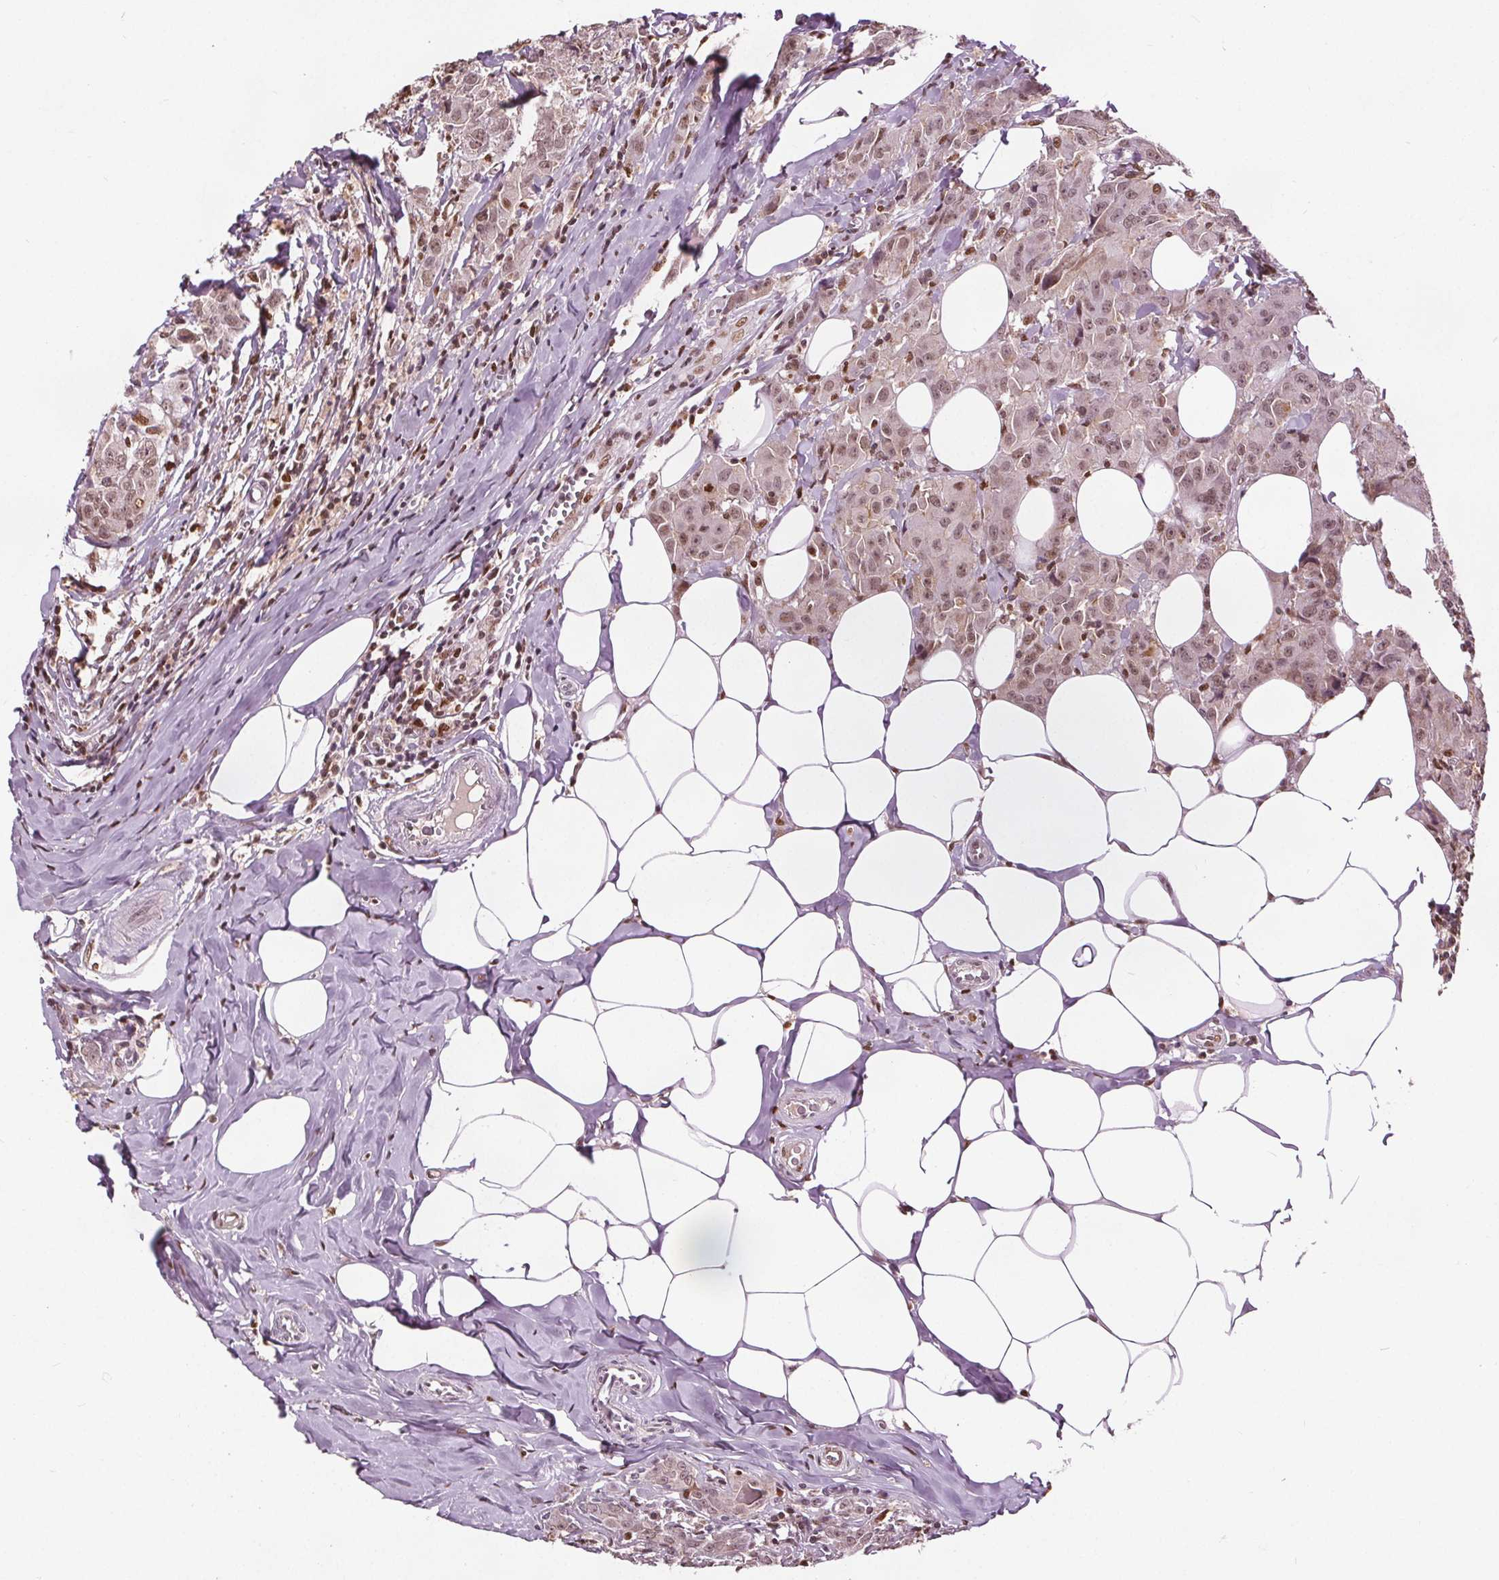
{"staining": {"intensity": "moderate", "quantity": "25%-75%", "location": "nuclear"}, "tissue": "breast cancer", "cell_type": "Tumor cells", "image_type": "cancer", "snomed": [{"axis": "morphology", "description": "Normal tissue, NOS"}, {"axis": "morphology", "description": "Duct carcinoma"}, {"axis": "topography", "description": "Breast"}], "caption": "Human breast cancer (invasive ductal carcinoma) stained for a protein (brown) reveals moderate nuclear positive expression in approximately 25%-75% of tumor cells.", "gene": "DDX11", "patient": {"sex": "female", "age": 43}}